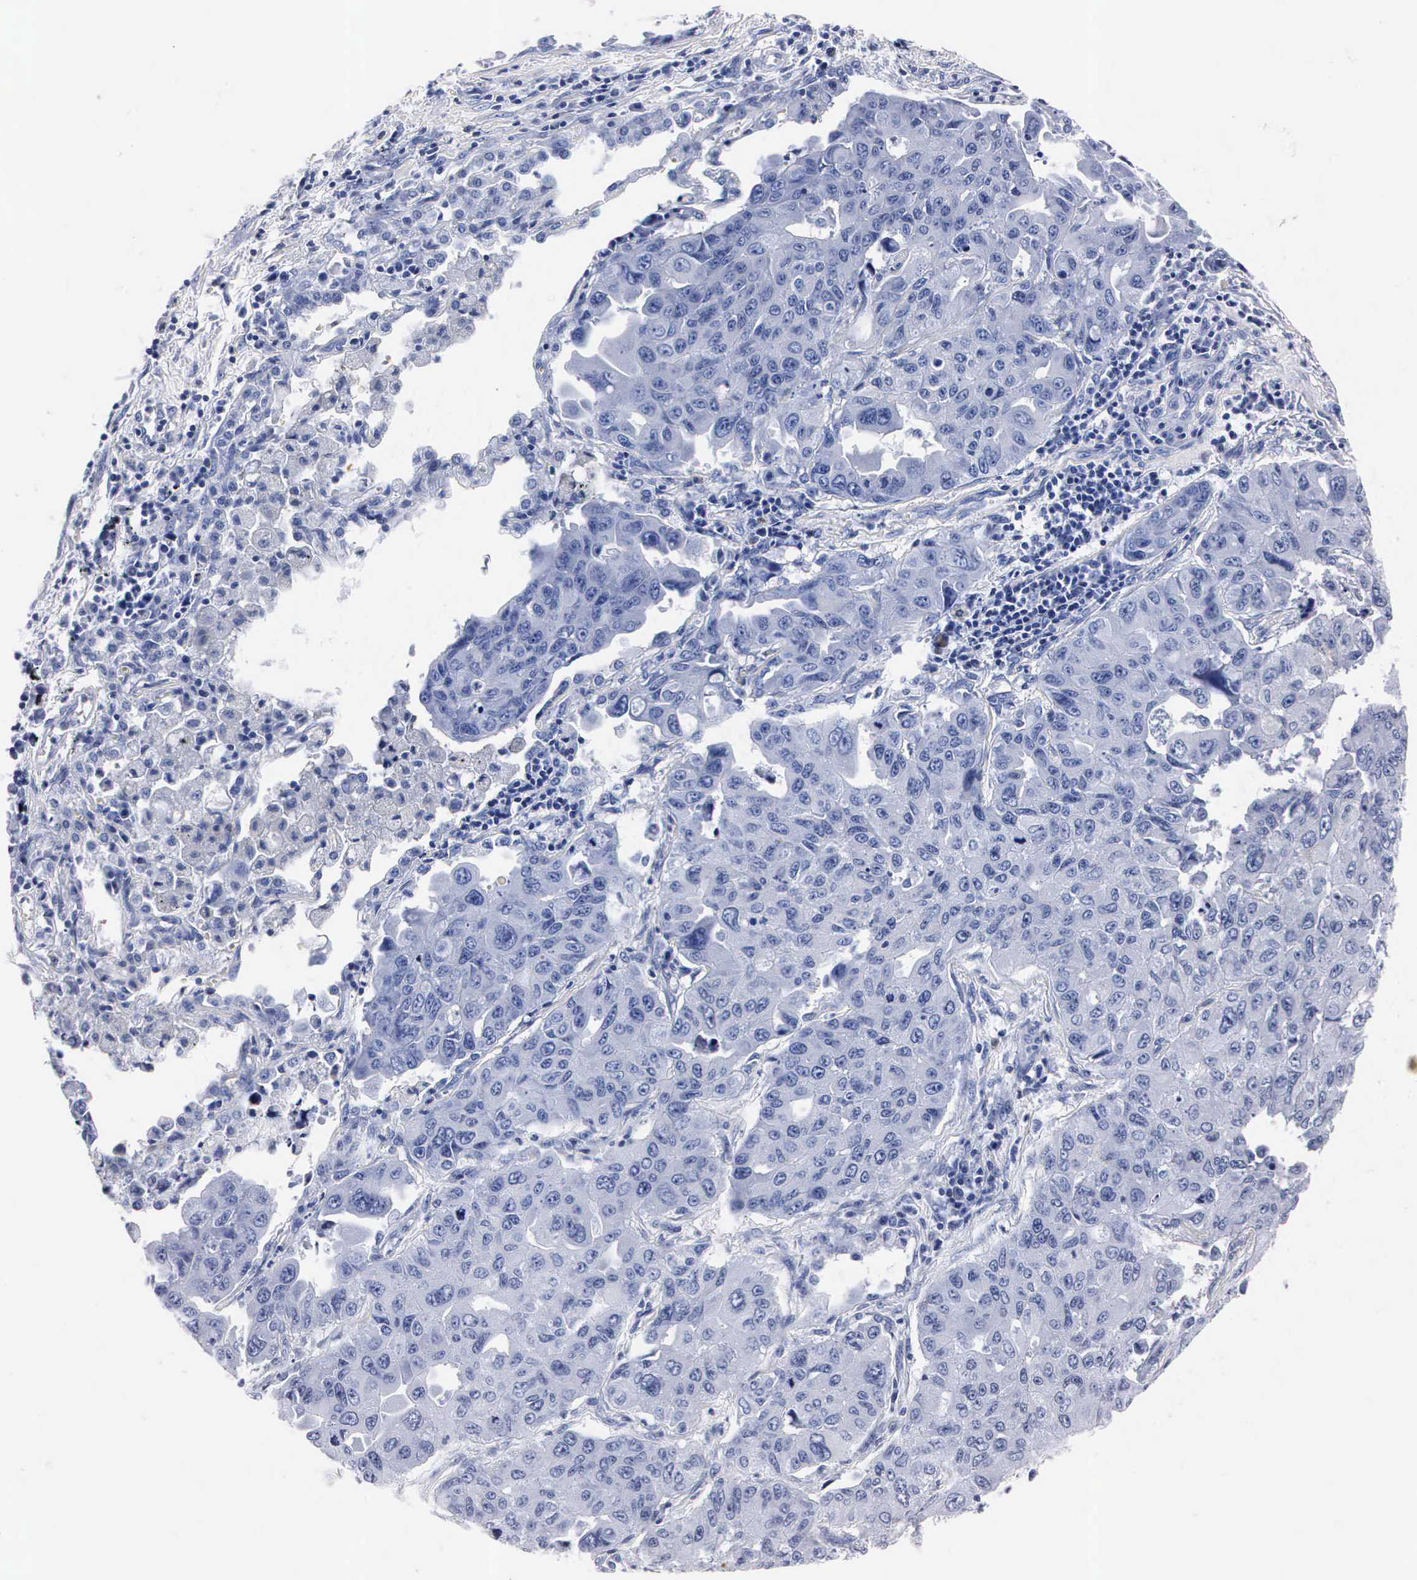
{"staining": {"intensity": "negative", "quantity": "none", "location": "none"}, "tissue": "lung cancer", "cell_type": "Tumor cells", "image_type": "cancer", "snomed": [{"axis": "morphology", "description": "Adenocarcinoma, NOS"}, {"axis": "topography", "description": "Lung"}], "caption": "Tumor cells show no significant expression in lung cancer (adenocarcinoma). Brightfield microscopy of immunohistochemistry stained with DAB (brown) and hematoxylin (blue), captured at high magnification.", "gene": "ENO2", "patient": {"sex": "male", "age": 64}}